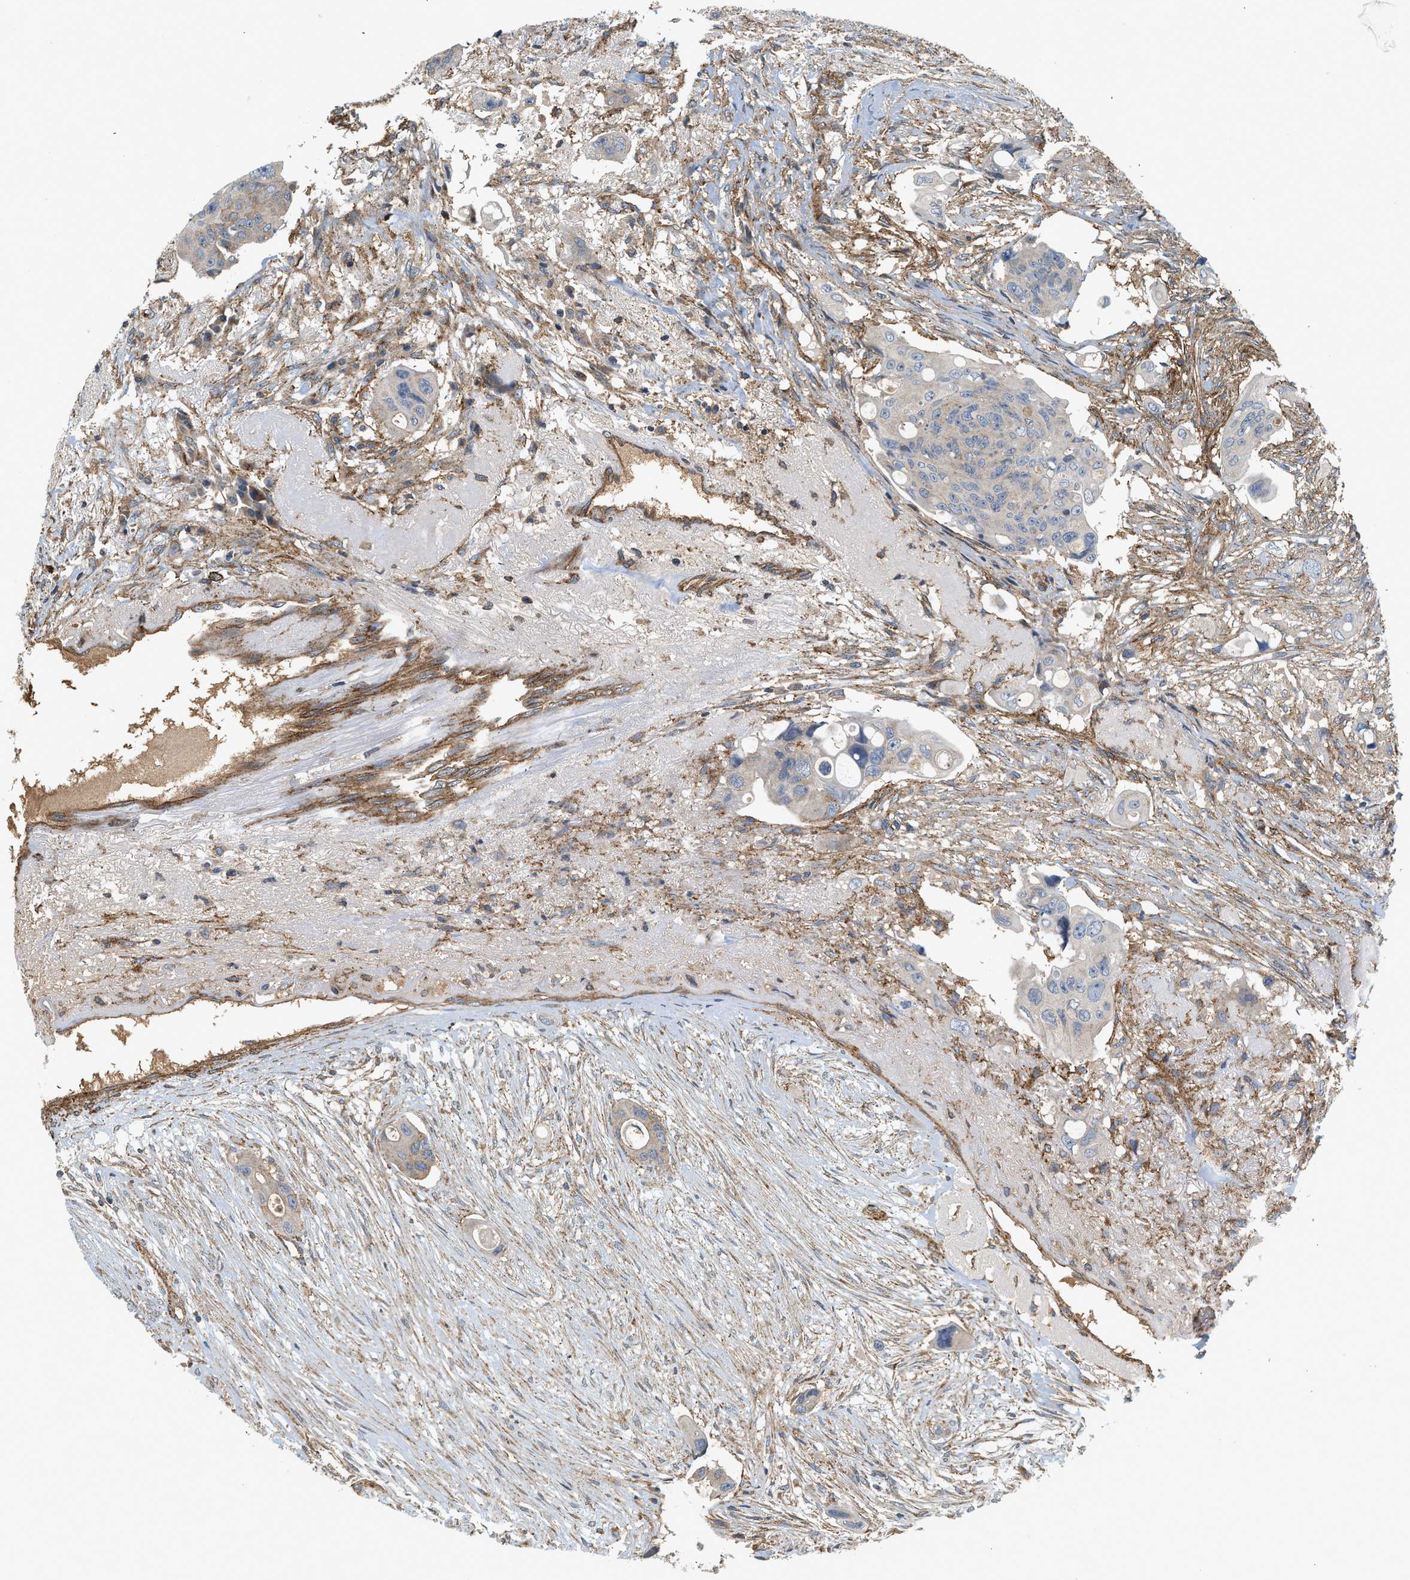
{"staining": {"intensity": "negative", "quantity": "none", "location": "none"}, "tissue": "colorectal cancer", "cell_type": "Tumor cells", "image_type": "cancer", "snomed": [{"axis": "morphology", "description": "Adenocarcinoma, NOS"}, {"axis": "topography", "description": "Colon"}], "caption": "The immunohistochemistry (IHC) histopathology image has no significant staining in tumor cells of colorectal adenocarcinoma tissue.", "gene": "HIP1", "patient": {"sex": "female", "age": 57}}